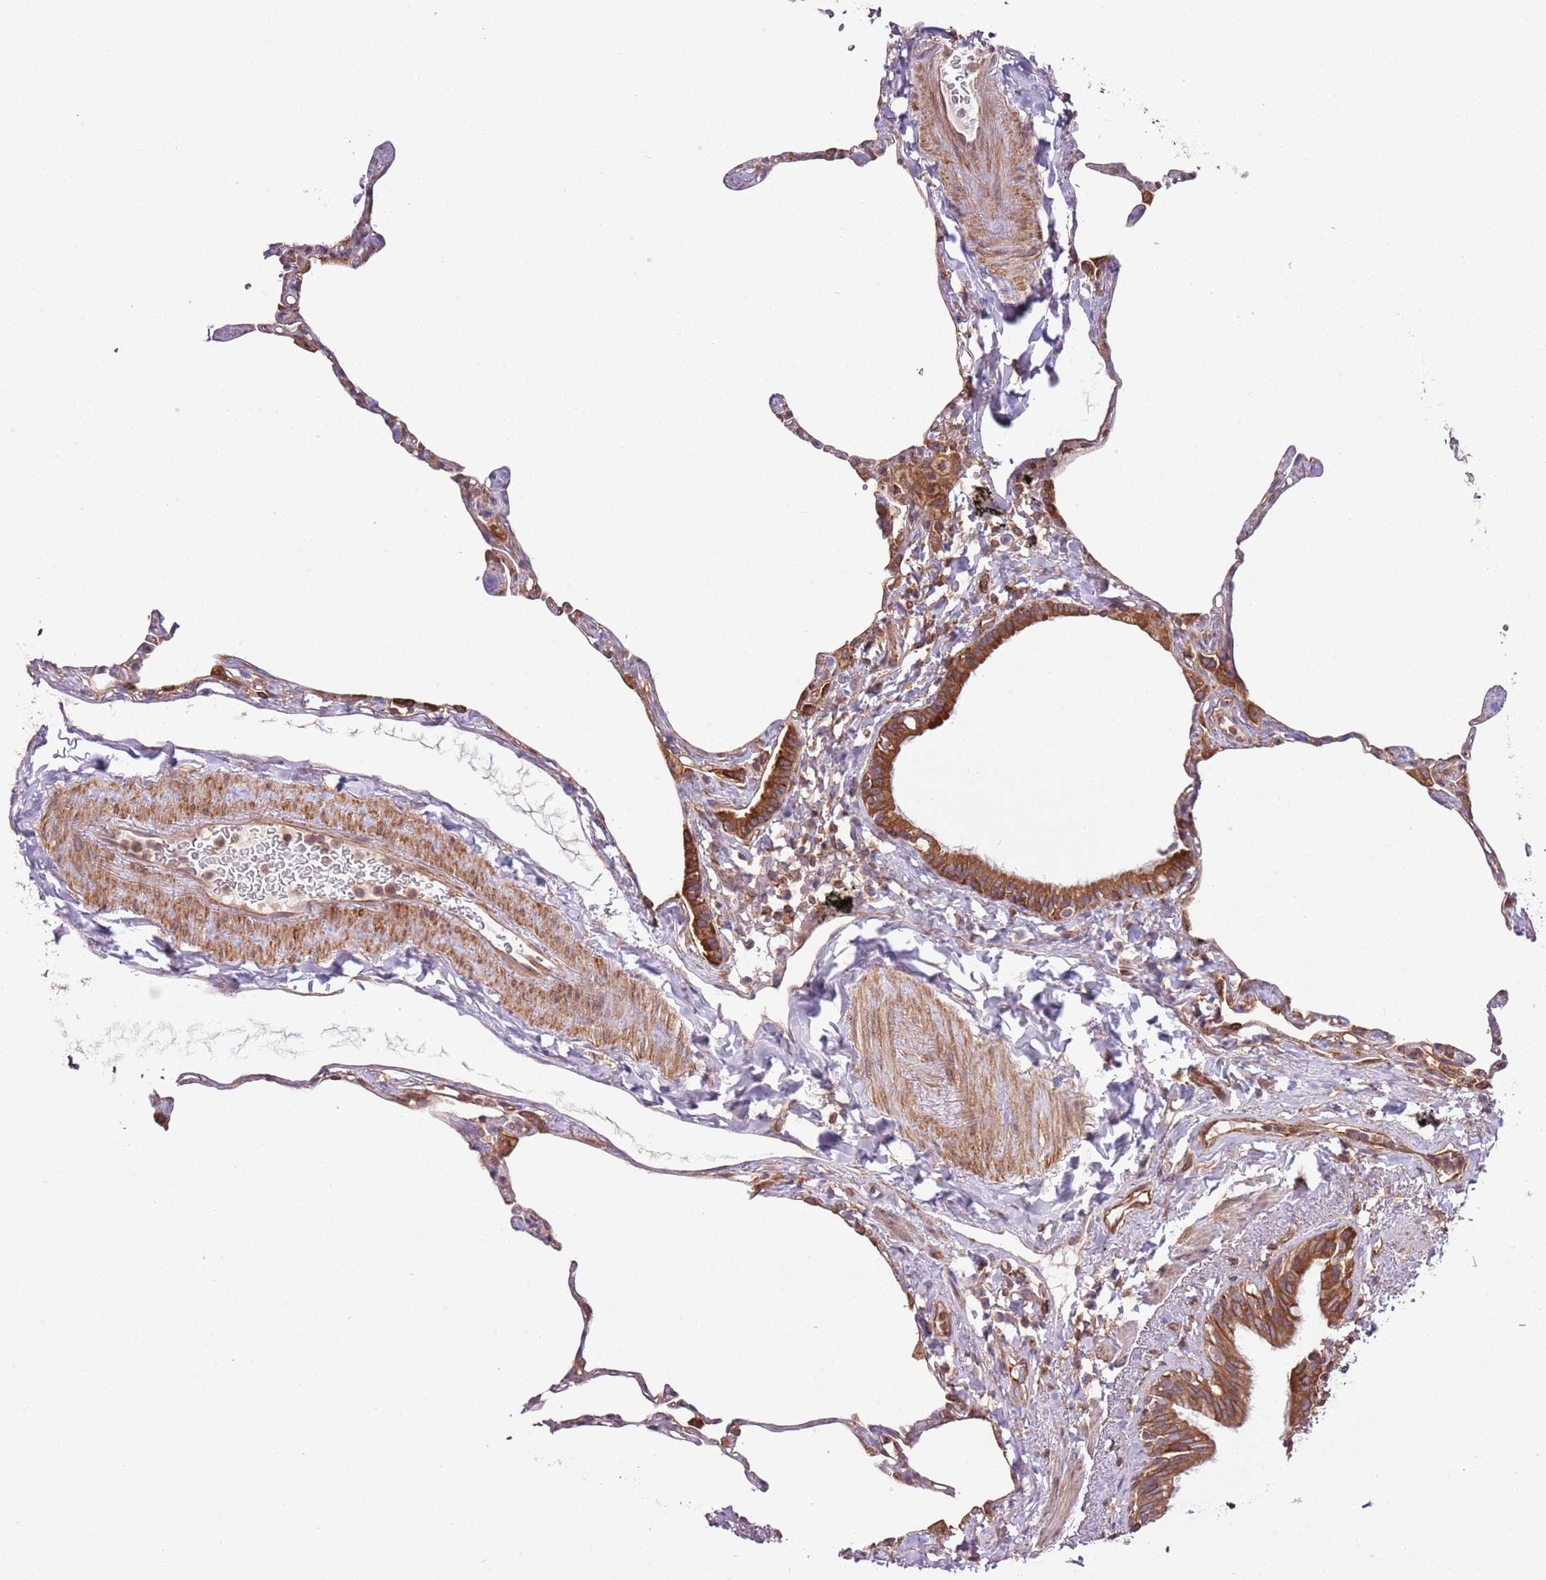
{"staining": {"intensity": "moderate", "quantity": "<25%", "location": "cytoplasmic/membranous"}, "tissue": "lung", "cell_type": "Alveolar cells", "image_type": "normal", "snomed": [{"axis": "morphology", "description": "Normal tissue, NOS"}, {"axis": "topography", "description": "Lung"}], "caption": "DAB (3,3'-diaminobenzidine) immunohistochemical staining of benign human lung demonstrates moderate cytoplasmic/membranous protein expression in approximately <25% of alveolar cells. Ihc stains the protein of interest in brown and the nuclei are stained blue.", "gene": "LPIN2", "patient": {"sex": "male", "age": 65}}